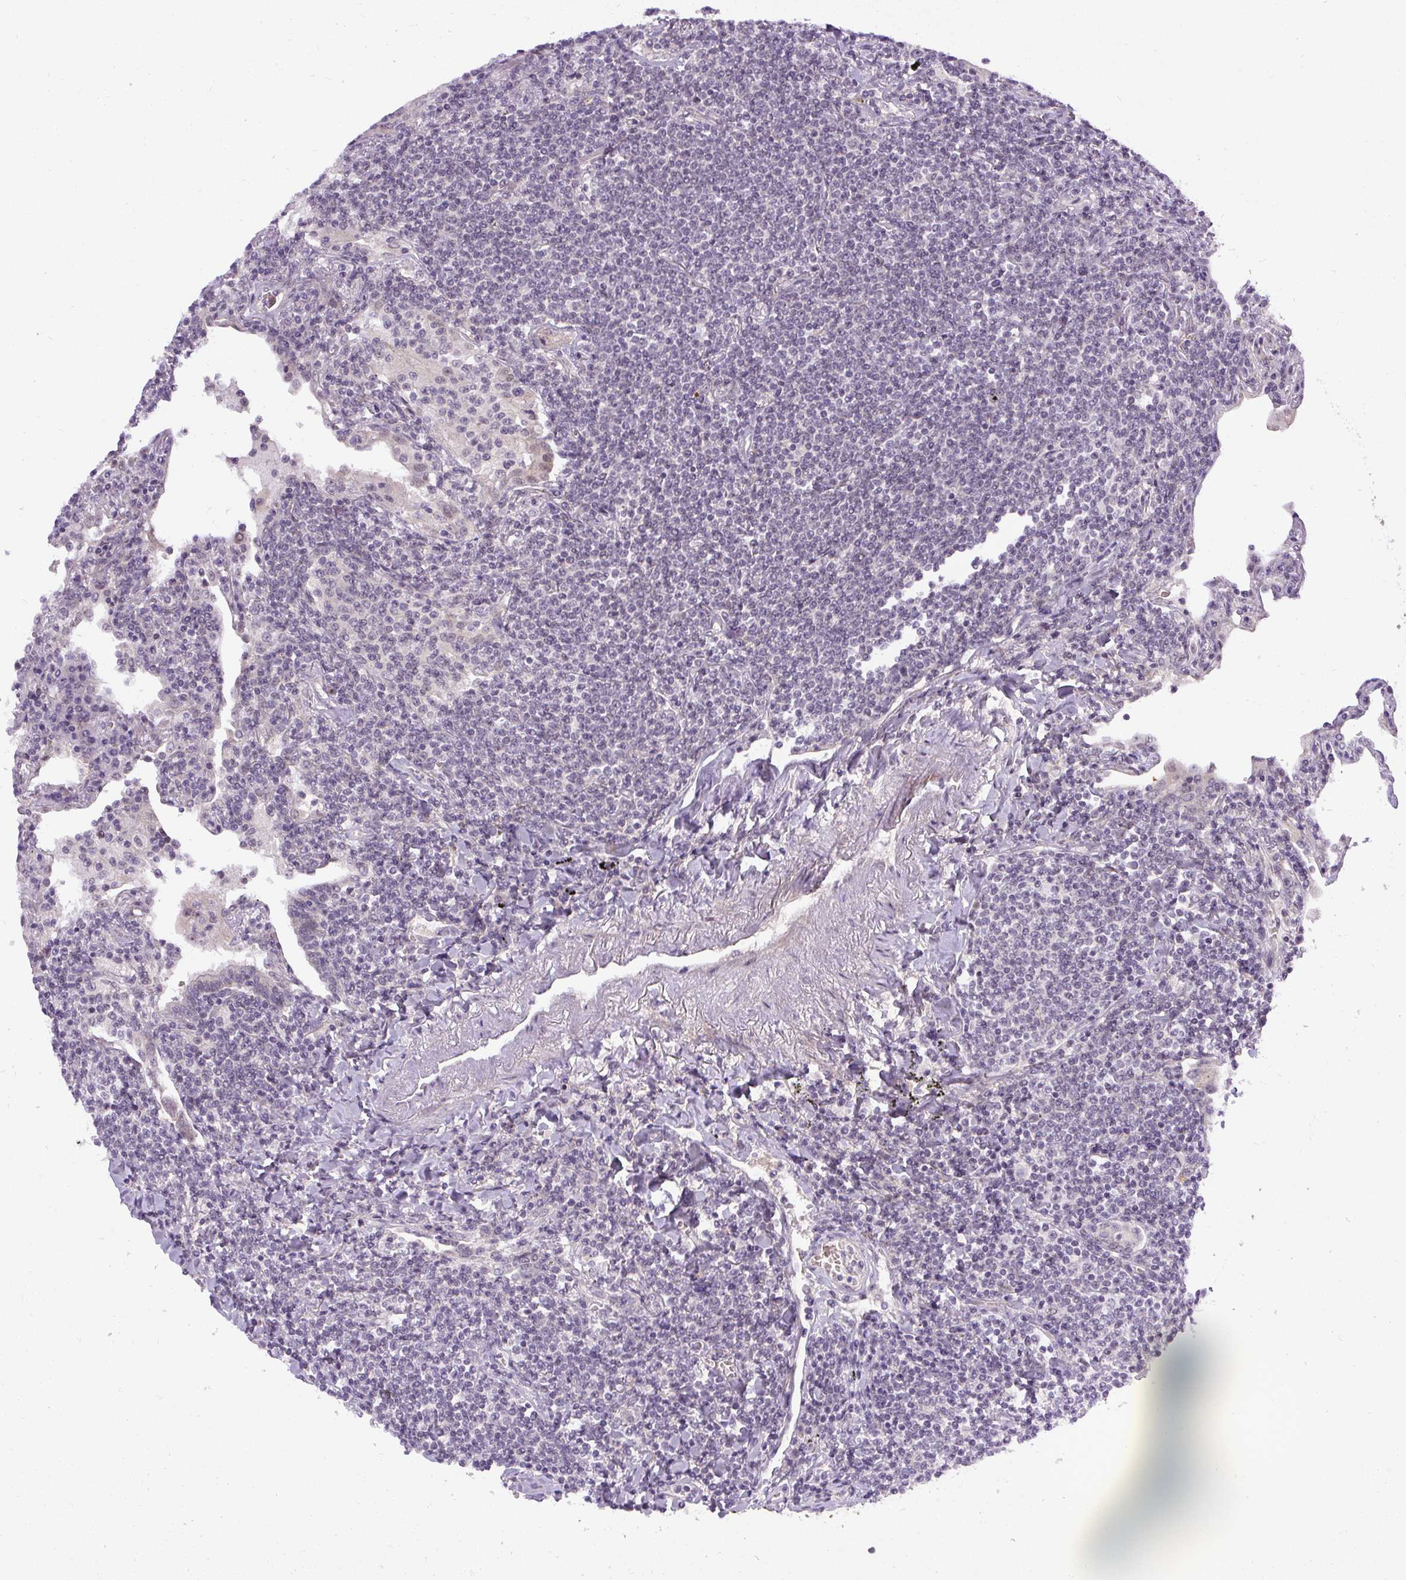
{"staining": {"intensity": "negative", "quantity": "none", "location": "none"}, "tissue": "lymphoma", "cell_type": "Tumor cells", "image_type": "cancer", "snomed": [{"axis": "morphology", "description": "Malignant lymphoma, non-Hodgkin's type, Low grade"}, {"axis": "topography", "description": "Lung"}], "caption": "Immunohistochemistry (IHC) image of lymphoma stained for a protein (brown), which shows no positivity in tumor cells.", "gene": "FAM117B", "patient": {"sex": "female", "age": 71}}